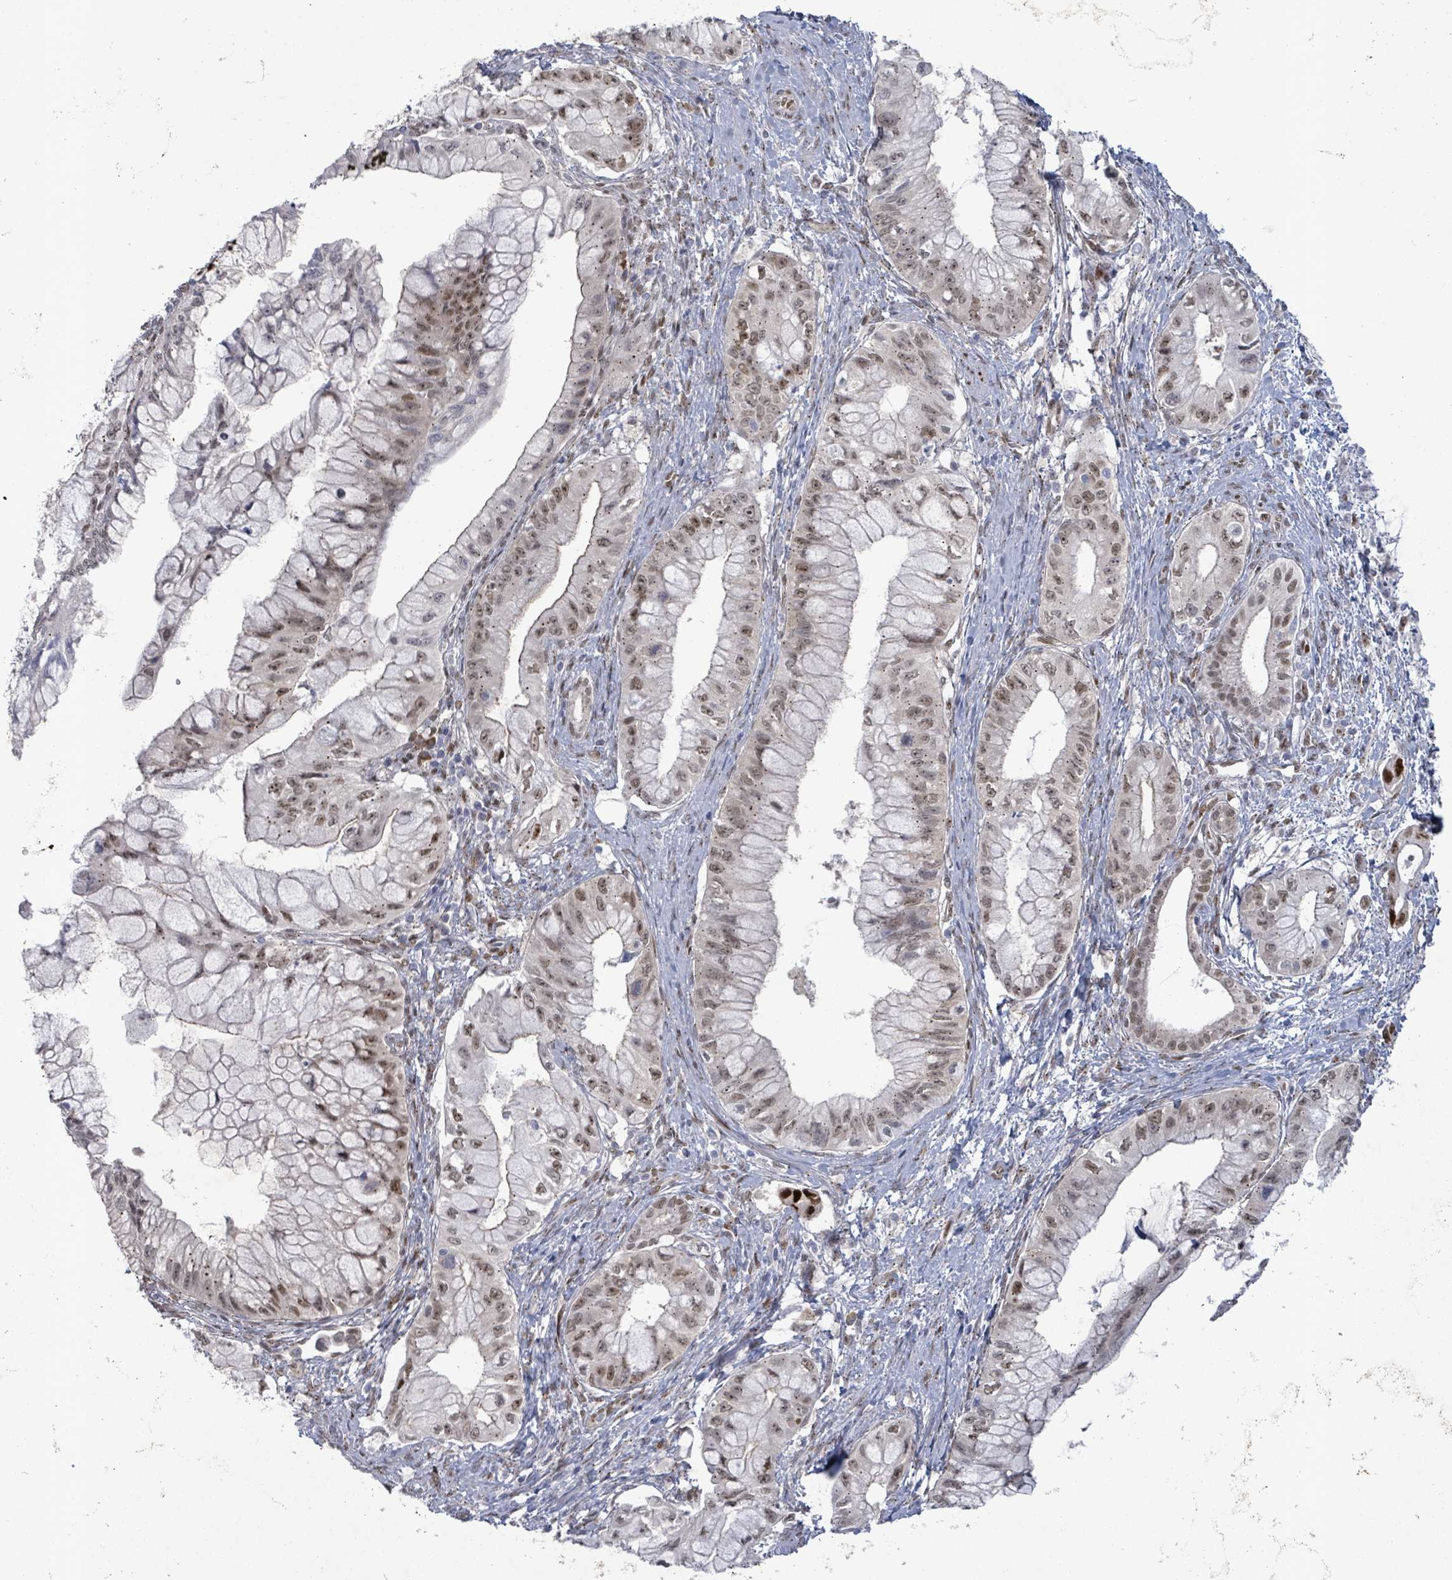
{"staining": {"intensity": "moderate", "quantity": ">75%", "location": "nuclear"}, "tissue": "pancreatic cancer", "cell_type": "Tumor cells", "image_type": "cancer", "snomed": [{"axis": "morphology", "description": "Adenocarcinoma, NOS"}, {"axis": "topography", "description": "Pancreas"}], "caption": "Adenocarcinoma (pancreatic) stained with a brown dye exhibits moderate nuclear positive expression in approximately >75% of tumor cells.", "gene": "TUSC1", "patient": {"sex": "male", "age": 48}}